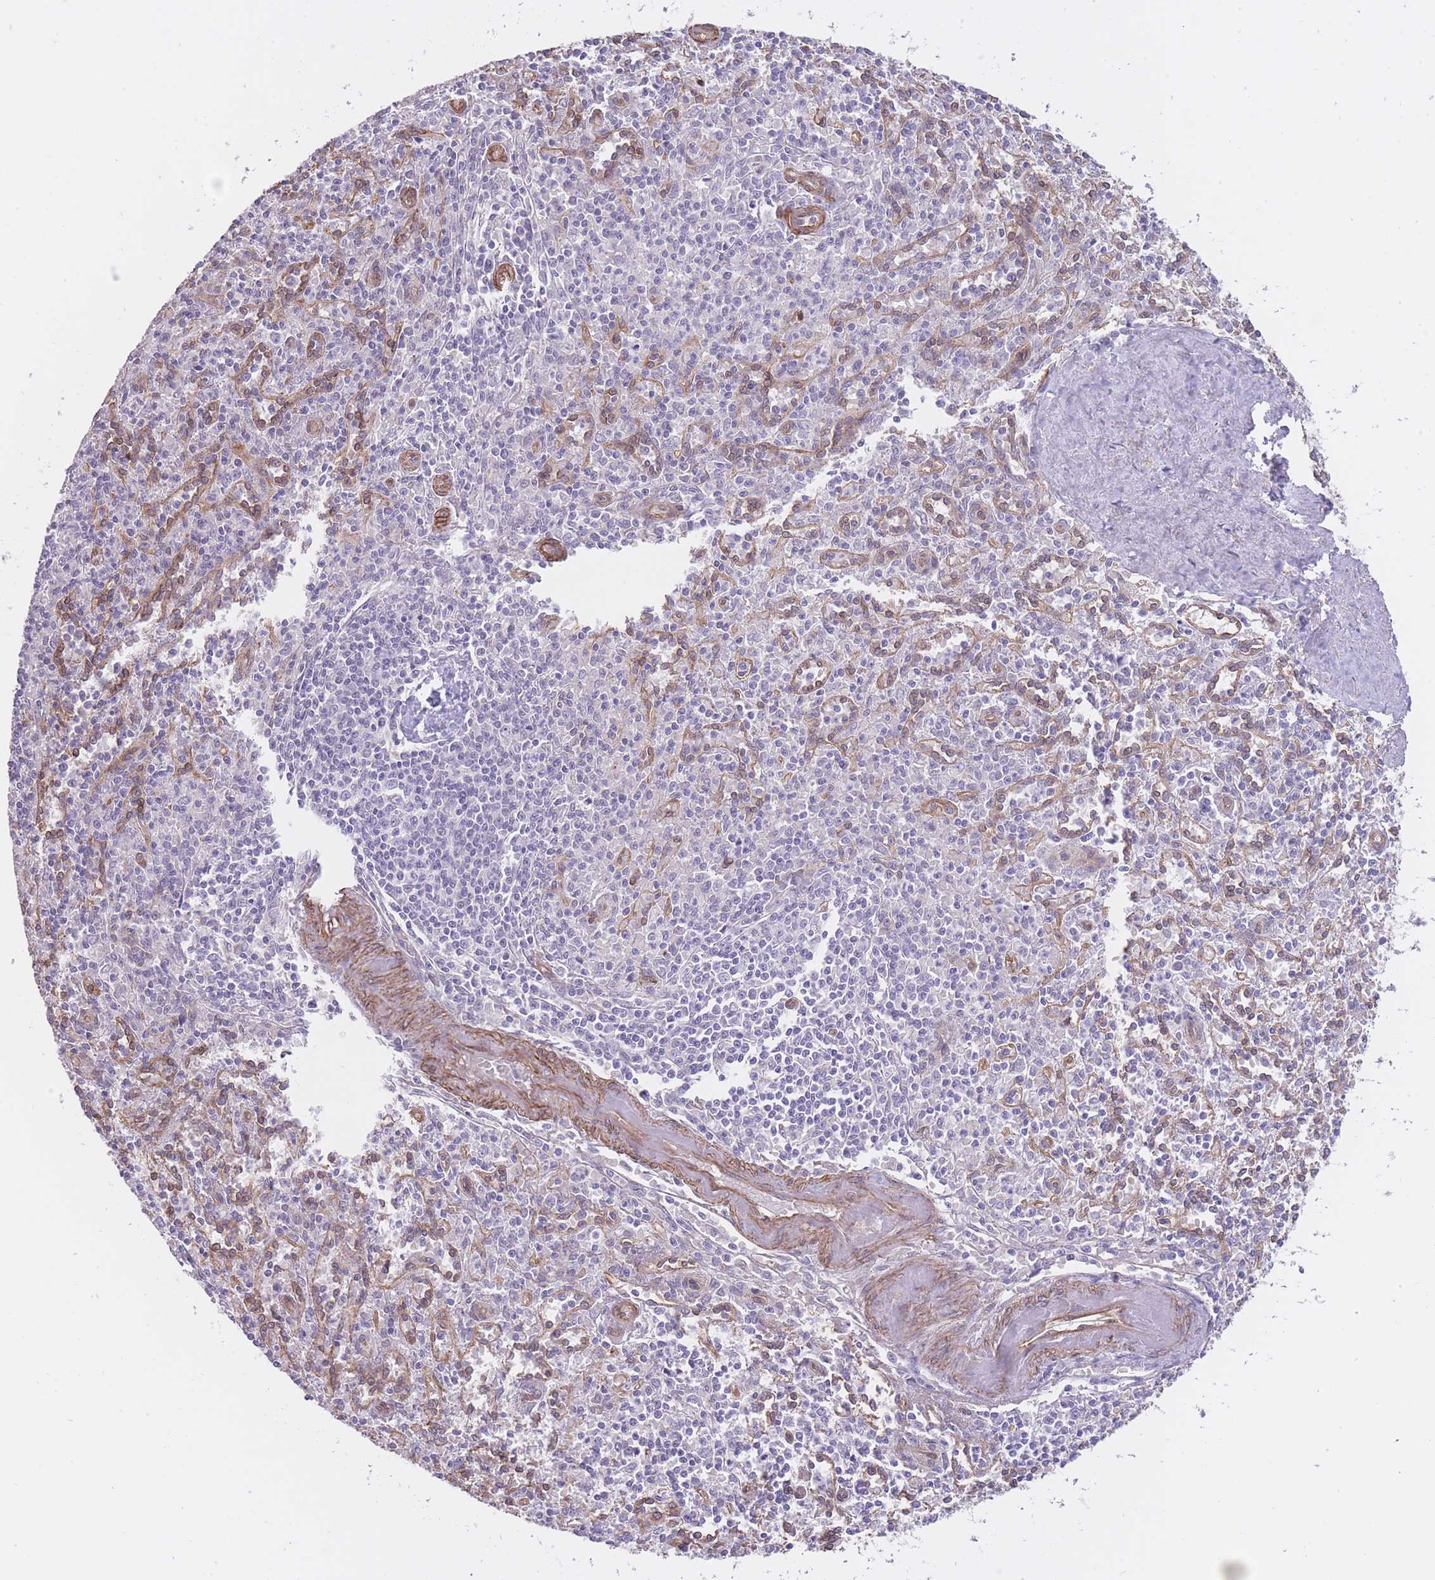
{"staining": {"intensity": "negative", "quantity": "none", "location": "none"}, "tissue": "spleen", "cell_type": "Cells in red pulp", "image_type": "normal", "snomed": [{"axis": "morphology", "description": "Normal tissue, NOS"}, {"axis": "topography", "description": "Spleen"}], "caption": "Immunohistochemical staining of benign spleen reveals no significant expression in cells in red pulp.", "gene": "QTRT1", "patient": {"sex": "female", "age": 70}}